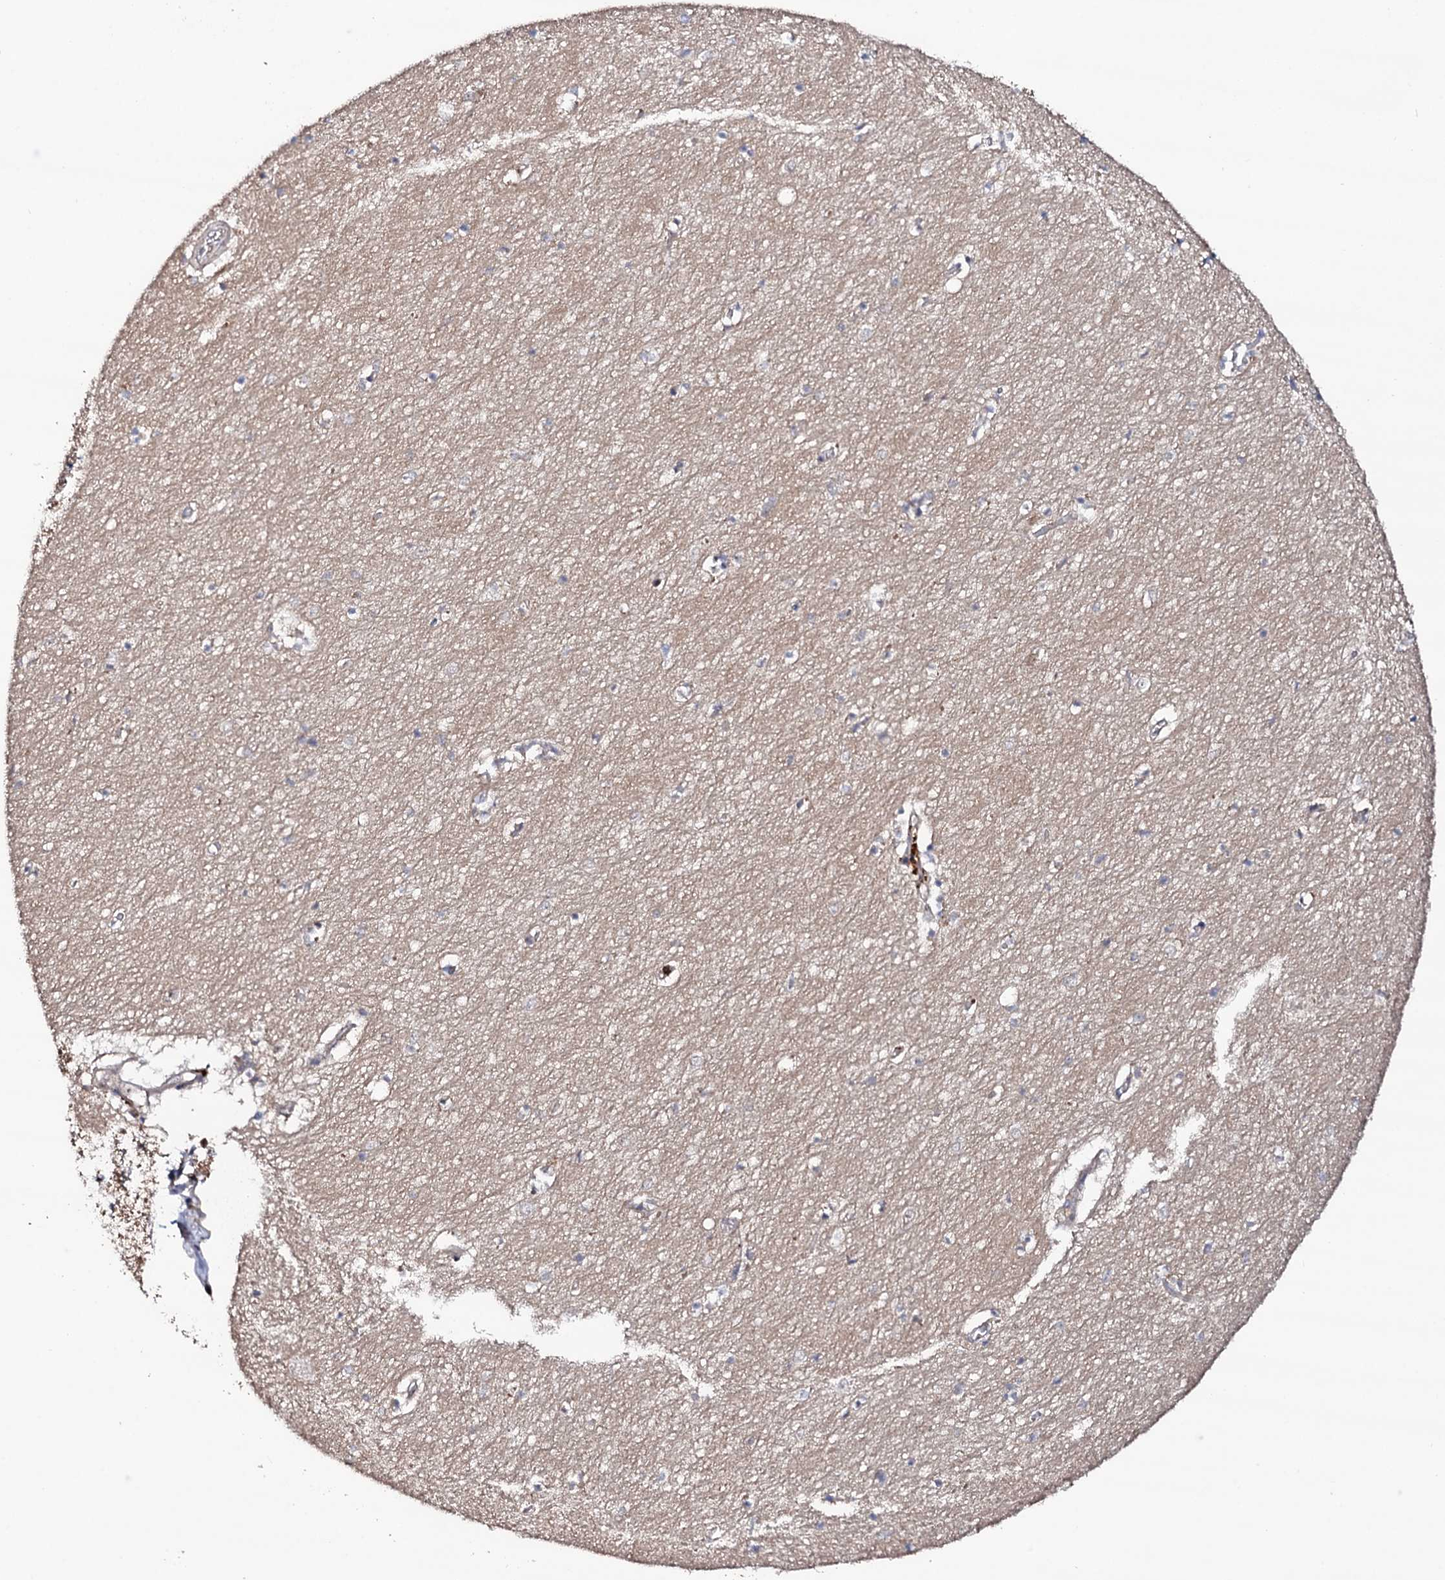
{"staining": {"intensity": "negative", "quantity": "none", "location": "none"}, "tissue": "hippocampus", "cell_type": "Glial cells", "image_type": "normal", "snomed": [{"axis": "morphology", "description": "Normal tissue, NOS"}, {"axis": "topography", "description": "Hippocampus"}], "caption": "Immunohistochemistry histopathology image of unremarkable hippocampus stained for a protein (brown), which demonstrates no staining in glial cells. (DAB immunohistochemistry visualized using brightfield microscopy, high magnification).", "gene": "CIAO2A", "patient": {"sex": "female", "age": 64}}